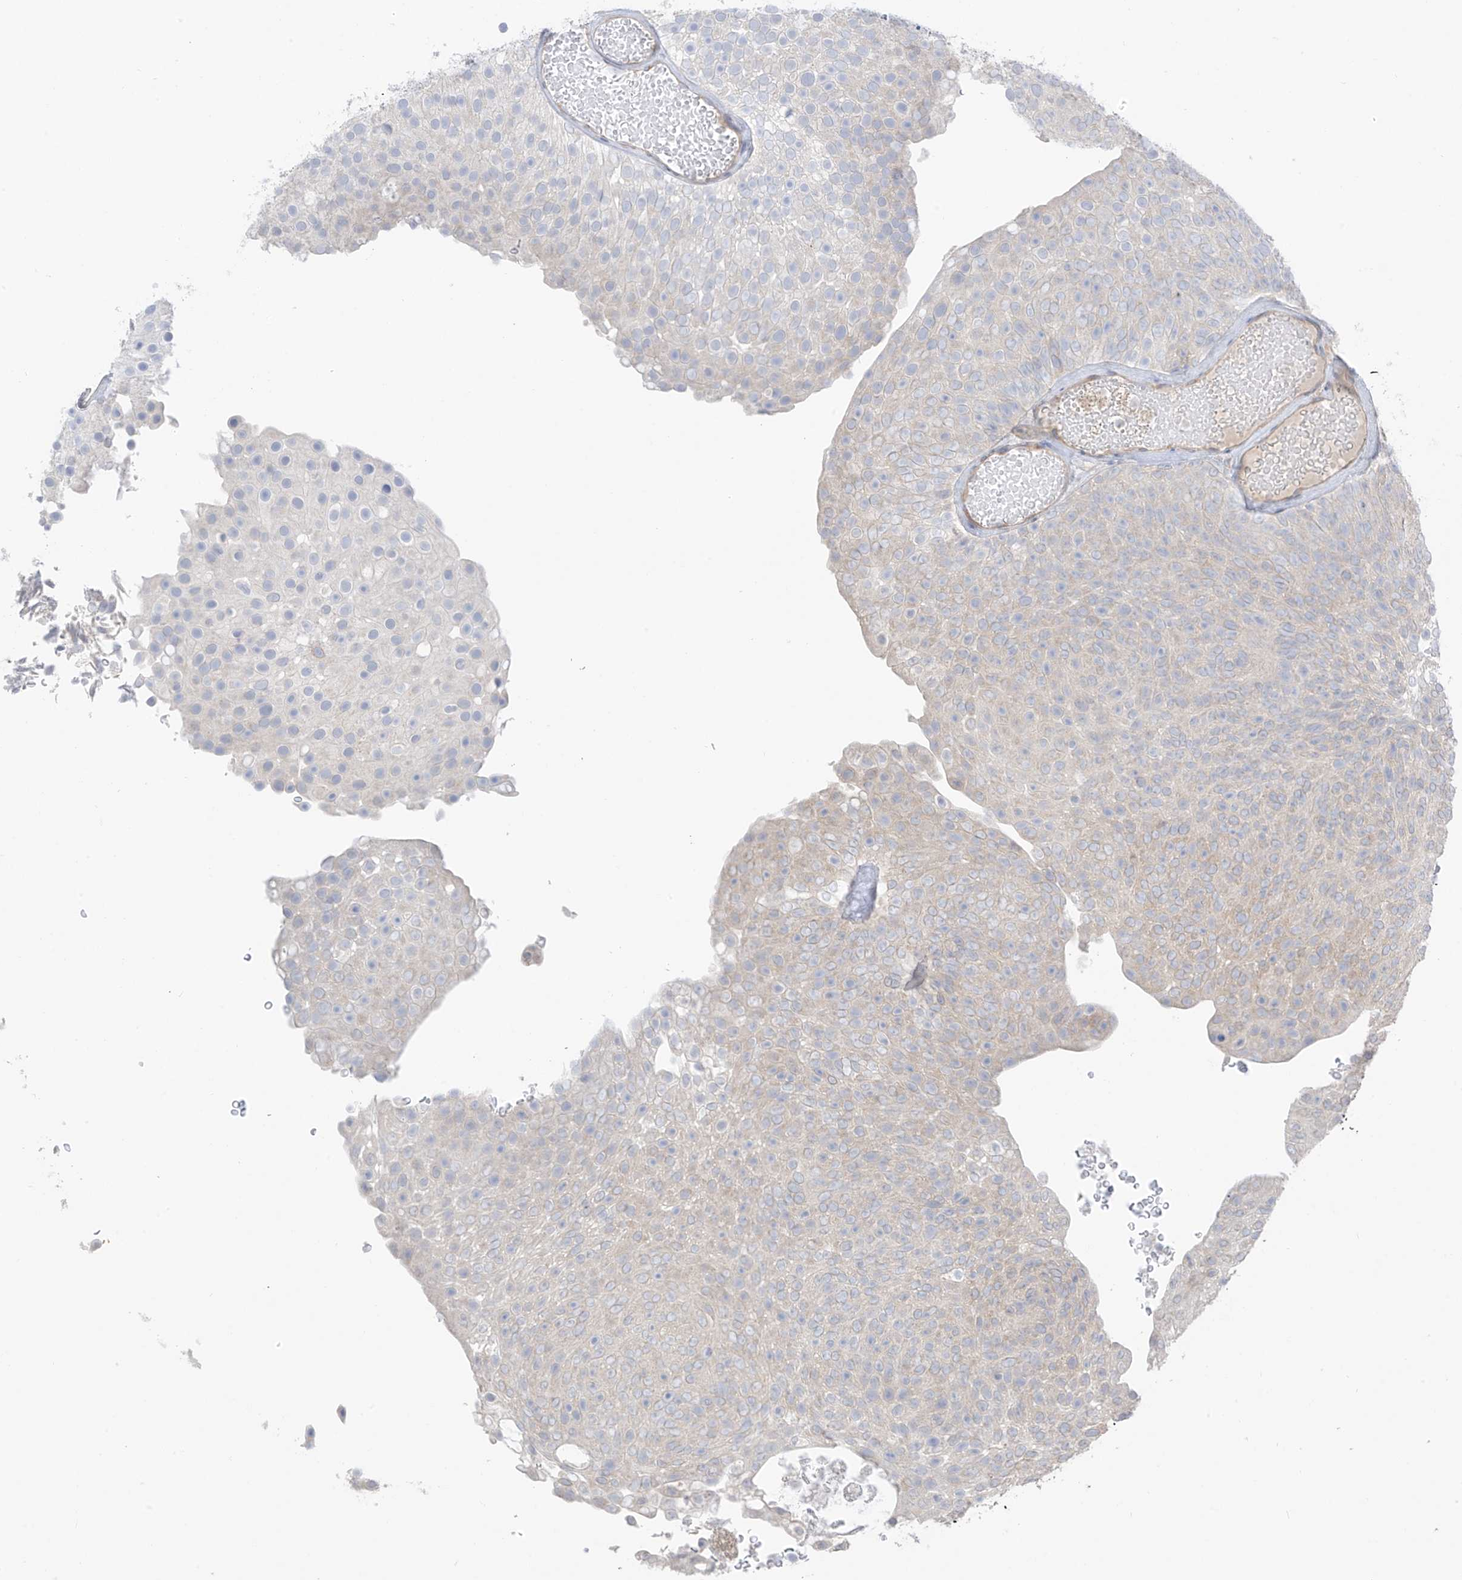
{"staining": {"intensity": "negative", "quantity": "none", "location": "none"}, "tissue": "urothelial cancer", "cell_type": "Tumor cells", "image_type": "cancer", "snomed": [{"axis": "morphology", "description": "Urothelial carcinoma, Low grade"}, {"axis": "topography", "description": "Urinary bladder"}], "caption": "Immunohistochemistry (IHC) of low-grade urothelial carcinoma demonstrates no staining in tumor cells.", "gene": "NALCN", "patient": {"sex": "male", "age": 78}}